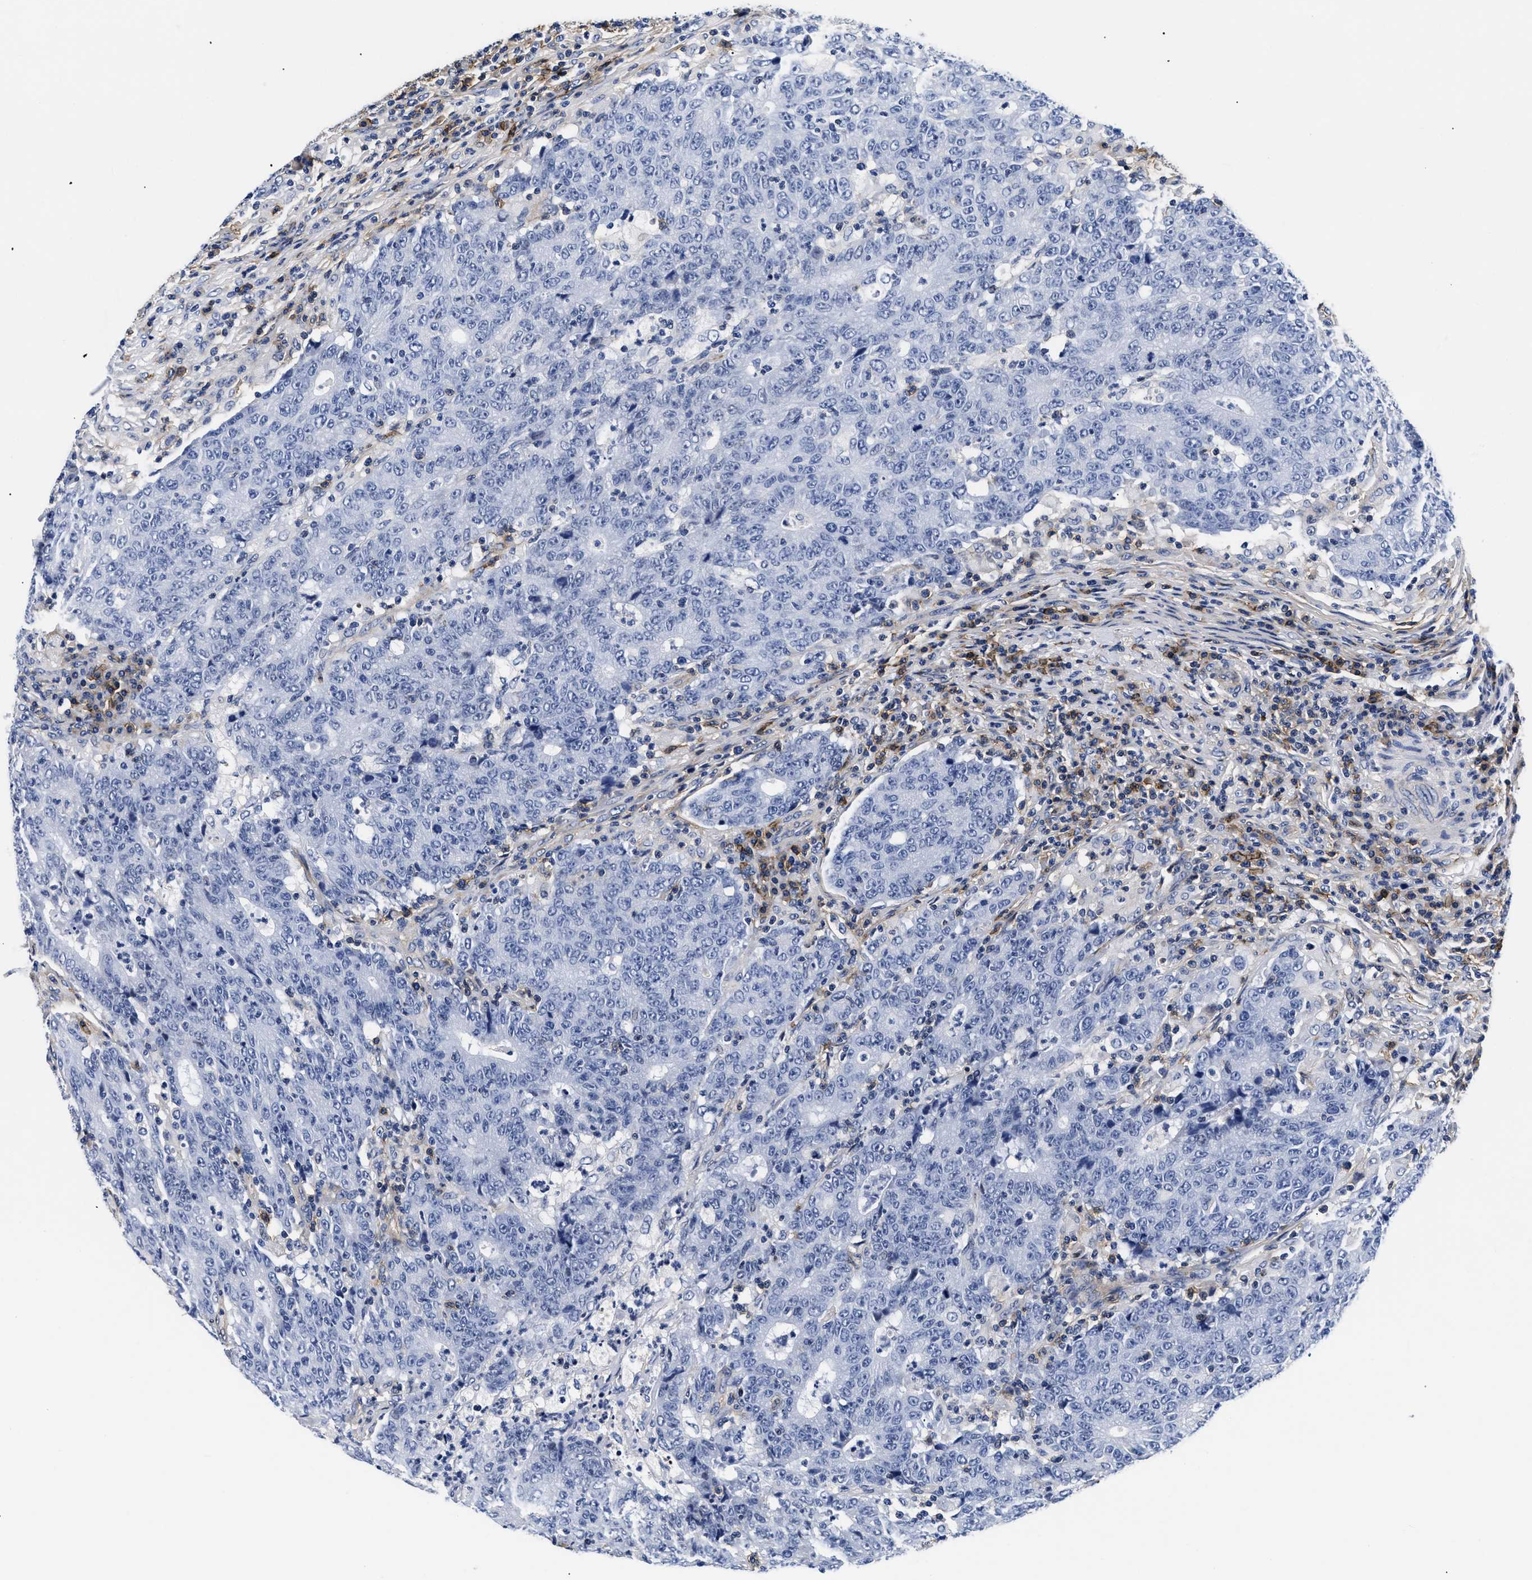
{"staining": {"intensity": "negative", "quantity": "none", "location": "none"}, "tissue": "colorectal cancer", "cell_type": "Tumor cells", "image_type": "cancer", "snomed": [{"axis": "morphology", "description": "Normal tissue, NOS"}, {"axis": "morphology", "description": "Adenocarcinoma, NOS"}, {"axis": "topography", "description": "Colon"}], "caption": "This is an immunohistochemistry histopathology image of human colorectal adenocarcinoma. There is no staining in tumor cells.", "gene": "SHD", "patient": {"sex": "female", "age": 75}}